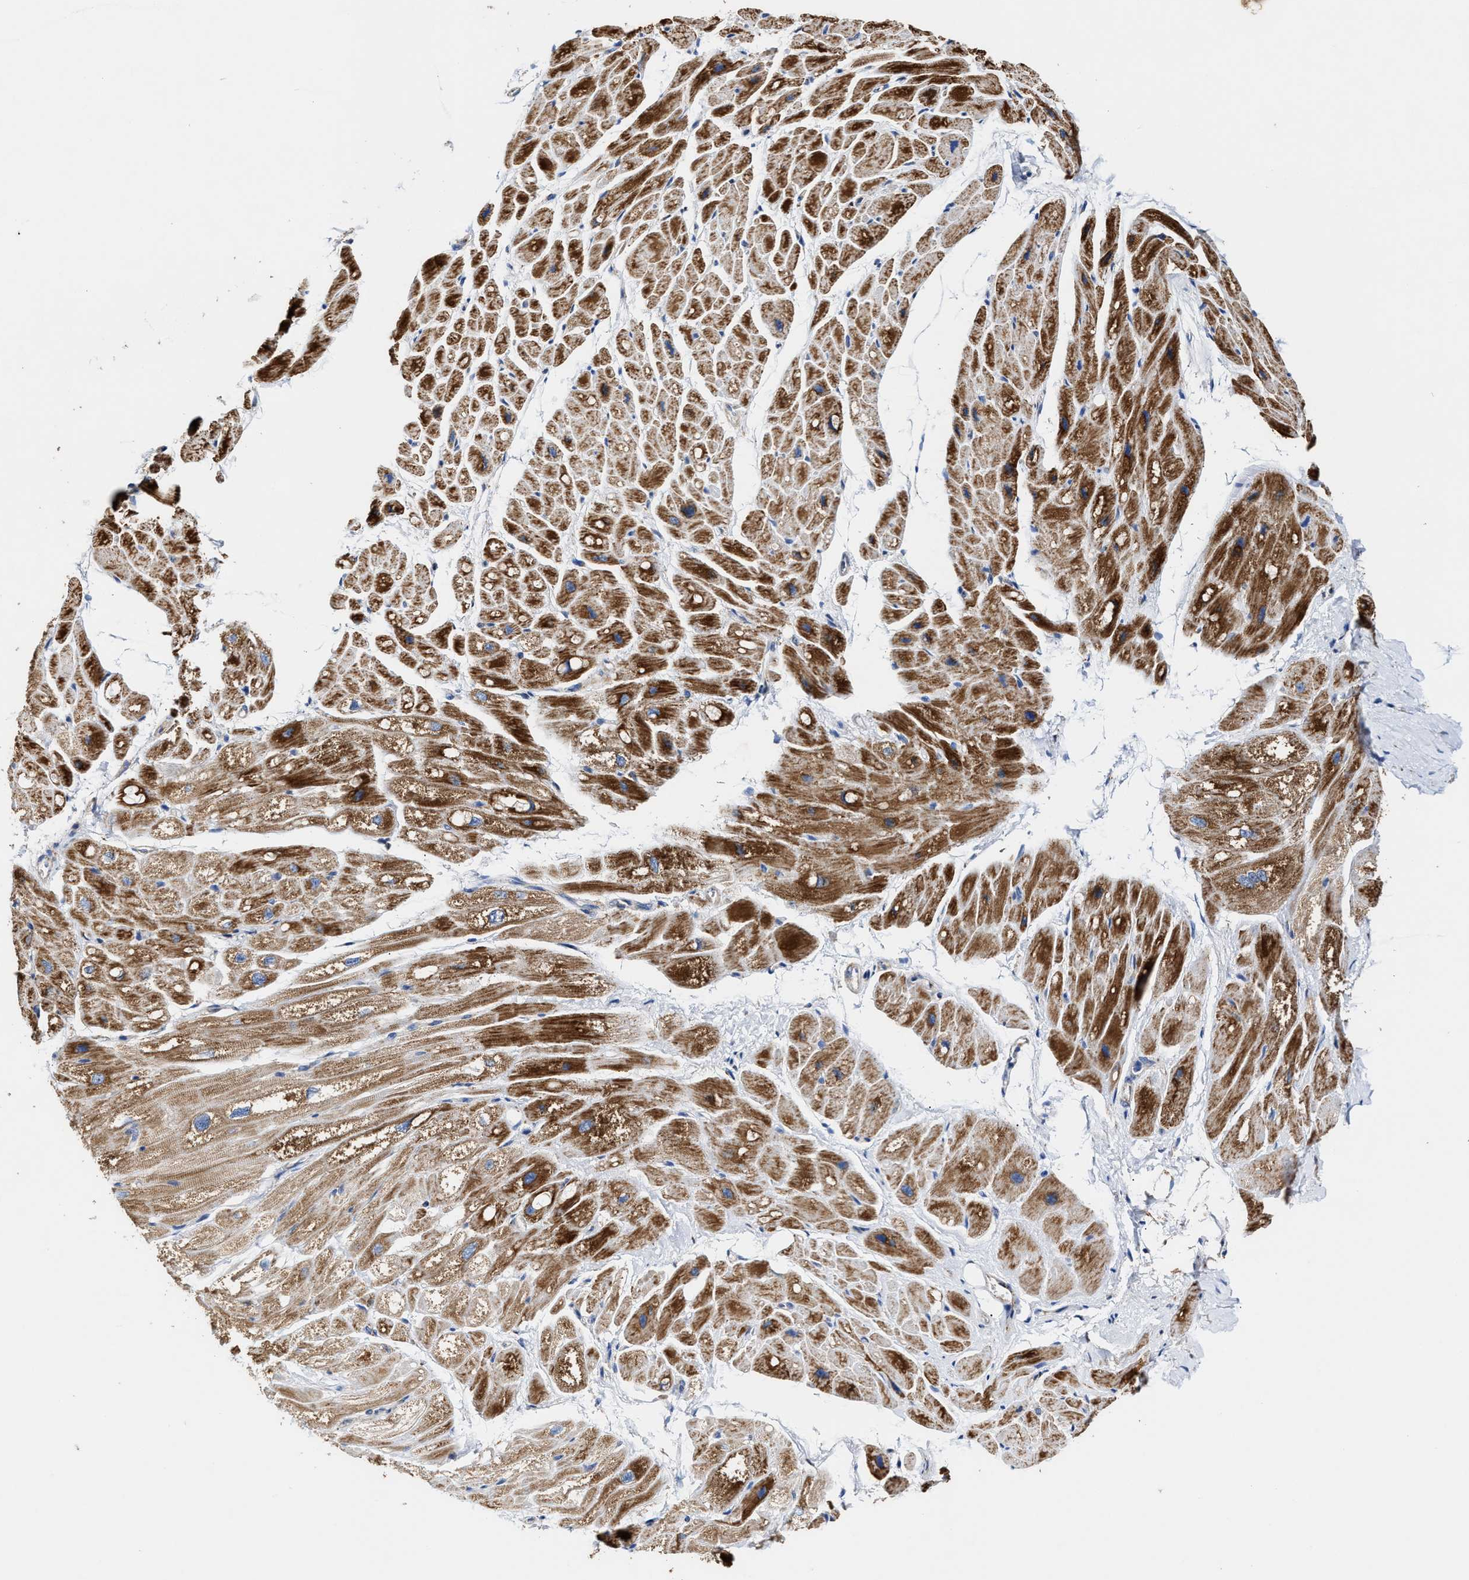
{"staining": {"intensity": "strong", "quantity": ">75%", "location": "cytoplasmic/membranous"}, "tissue": "heart muscle", "cell_type": "Cardiomyocytes", "image_type": "normal", "snomed": [{"axis": "morphology", "description": "Normal tissue, NOS"}, {"axis": "topography", "description": "Heart"}], "caption": "High-magnification brightfield microscopy of unremarkable heart muscle stained with DAB (brown) and counterstained with hematoxylin (blue). cardiomyocytes exhibit strong cytoplasmic/membranous staining is appreciated in approximately>75% of cells. The protein is shown in brown color, while the nuclei are stained blue.", "gene": "MECR", "patient": {"sex": "male", "age": 49}}